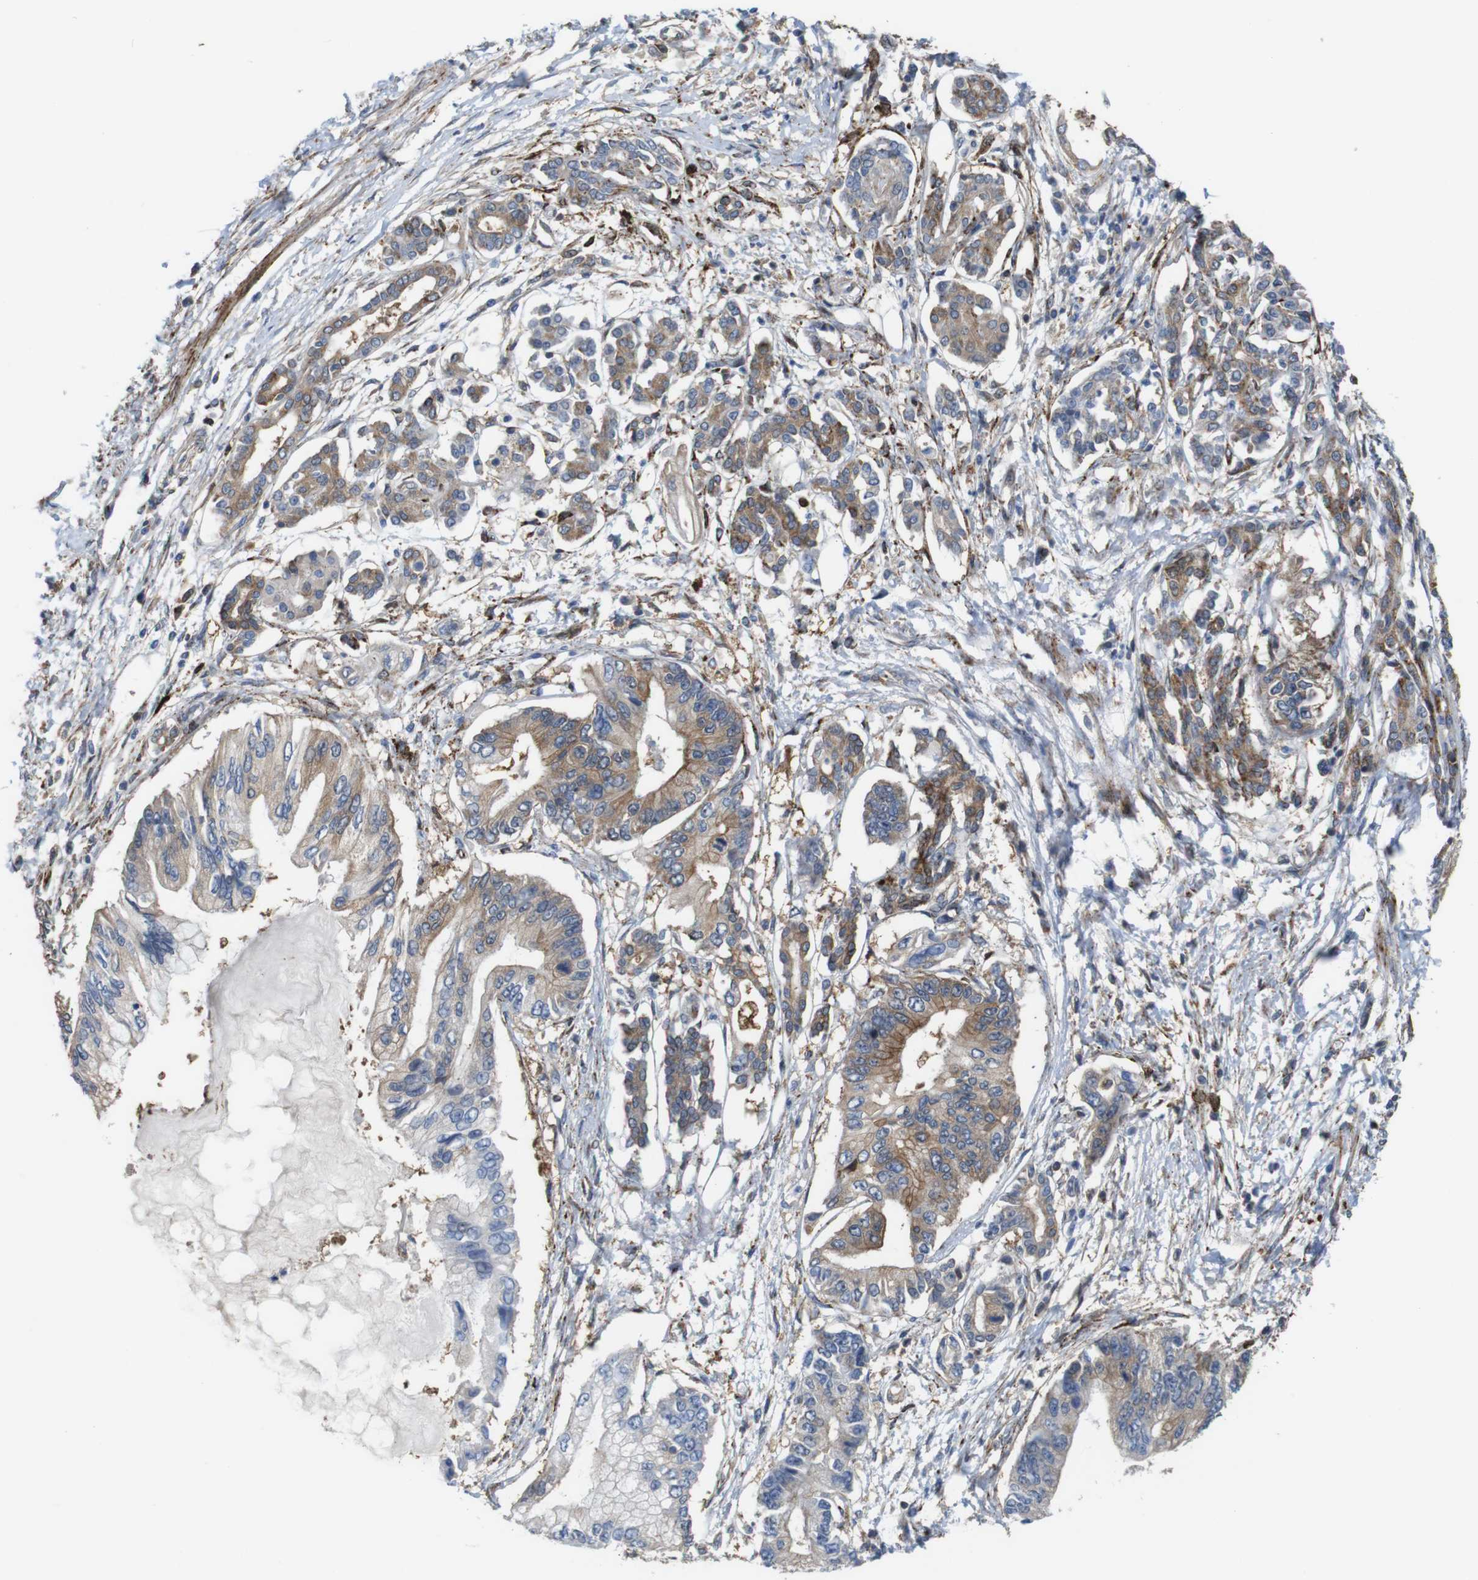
{"staining": {"intensity": "moderate", "quantity": ">75%", "location": "cytoplasmic/membranous"}, "tissue": "pancreatic cancer", "cell_type": "Tumor cells", "image_type": "cancer", "snomed": [{"axis": "morphology", "description": "Adenocarcinoma, NOS"}, {"axis": "topography", "description": "Pancreas"}], "caption": "Immunohistochemistry (IHC) micrograph of human pancreatic cancer (adenocarcinoma) stained for a protein (brown), which displays medium levels of moderate cytoplasmic/membranous positivity in approximately >75% of tumor cells.", "gene": "PCOLCE2", "patient": {"sex": "male", "age": 56}}